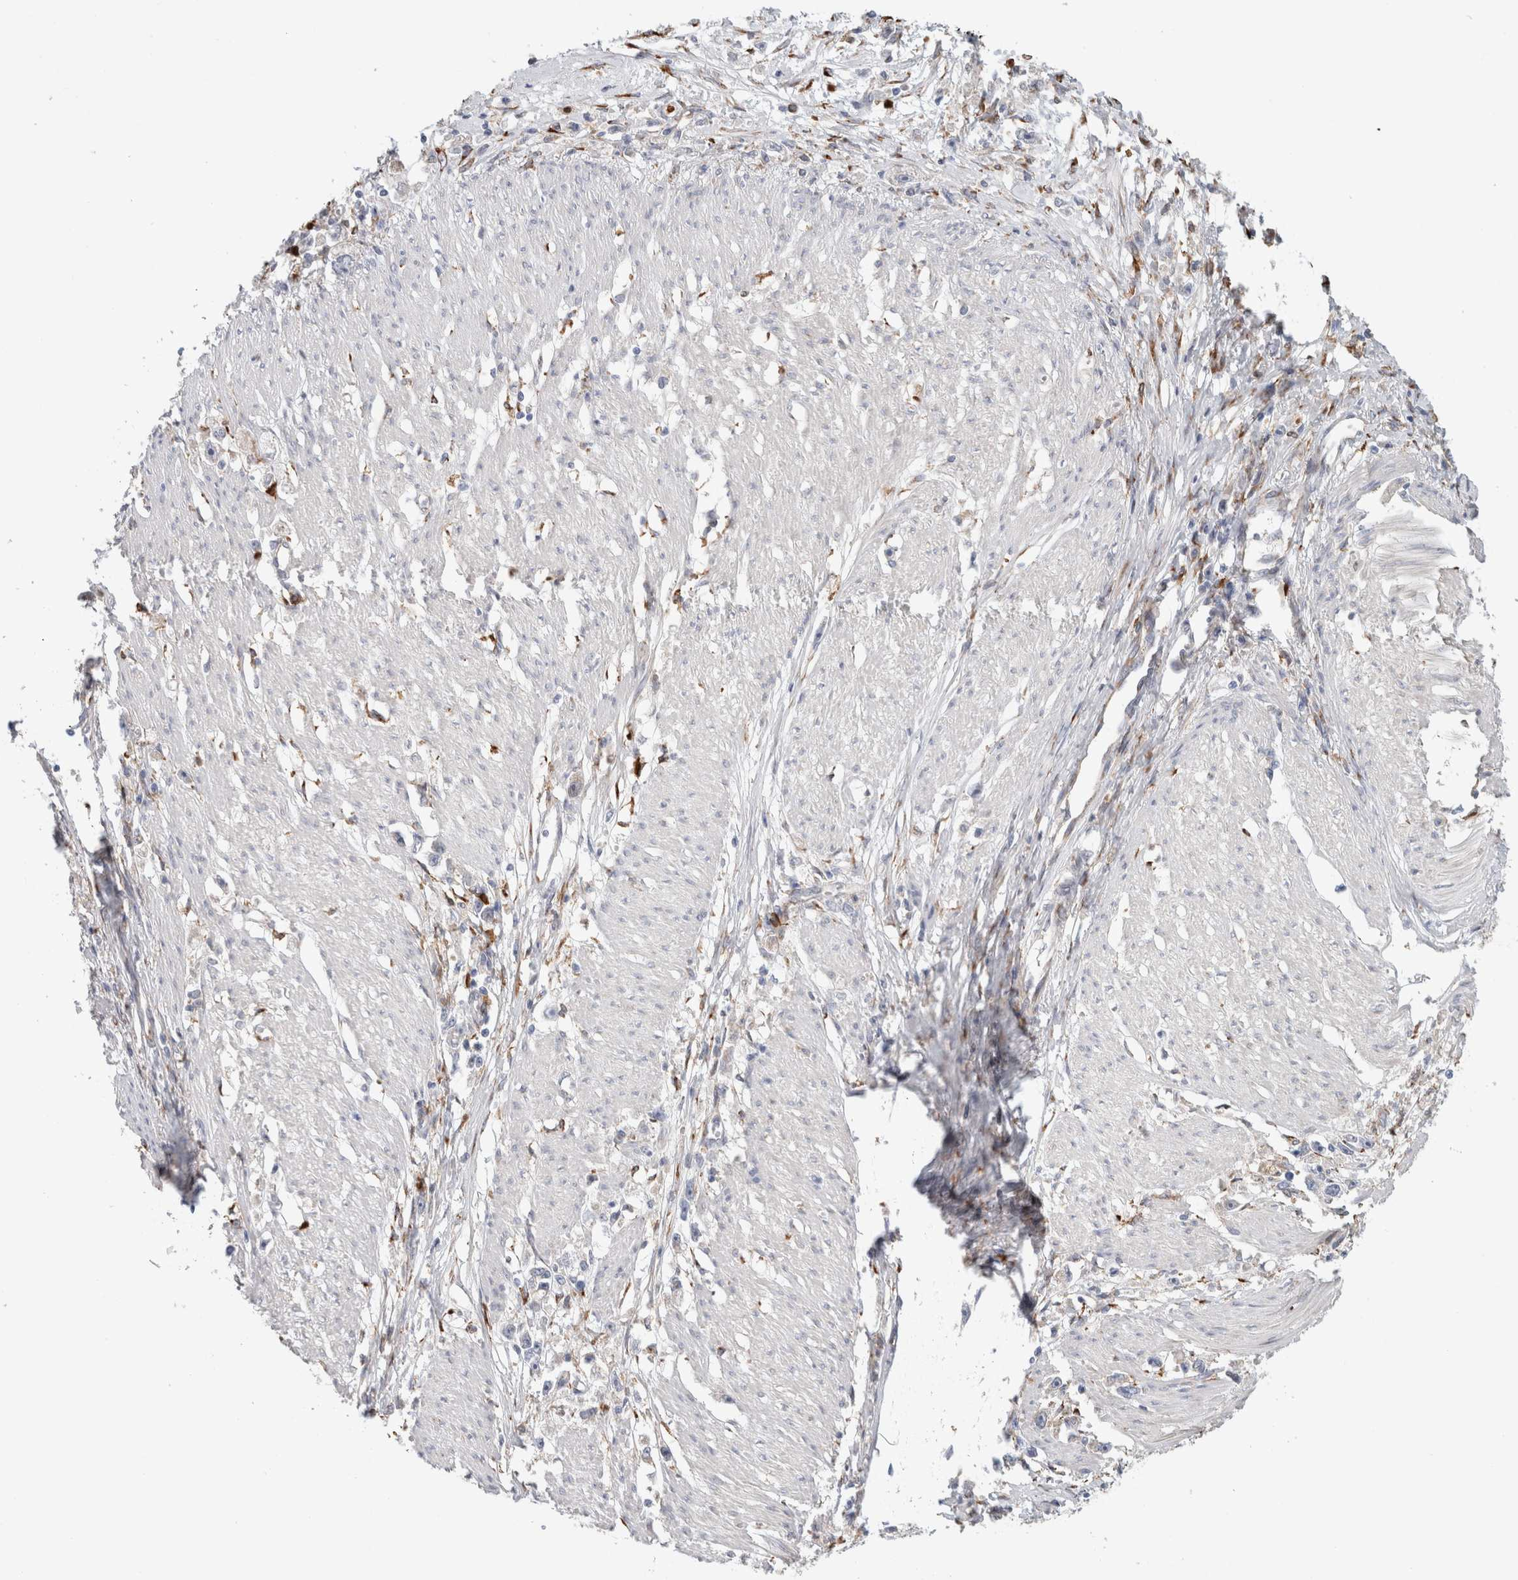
{"staining": {"intensity": "negative", "quantity": "none", "location": "none"}, "tissue": "stomach cancer", "cell_type": "Tumor cells", "image_type": "cancer", "snomed": [{"axis": "morphology", "description": "Adenocarcinoma, NOS"}, {"axis": "topography", "description": "Stomach"}], "caption": "Adenocarcinoma (stomach) was stained to show a protein in brown. There is no significant positivity in tumor cells.", "gene": "P4HA1", "patient": {"sex": "female", "age": 59}}